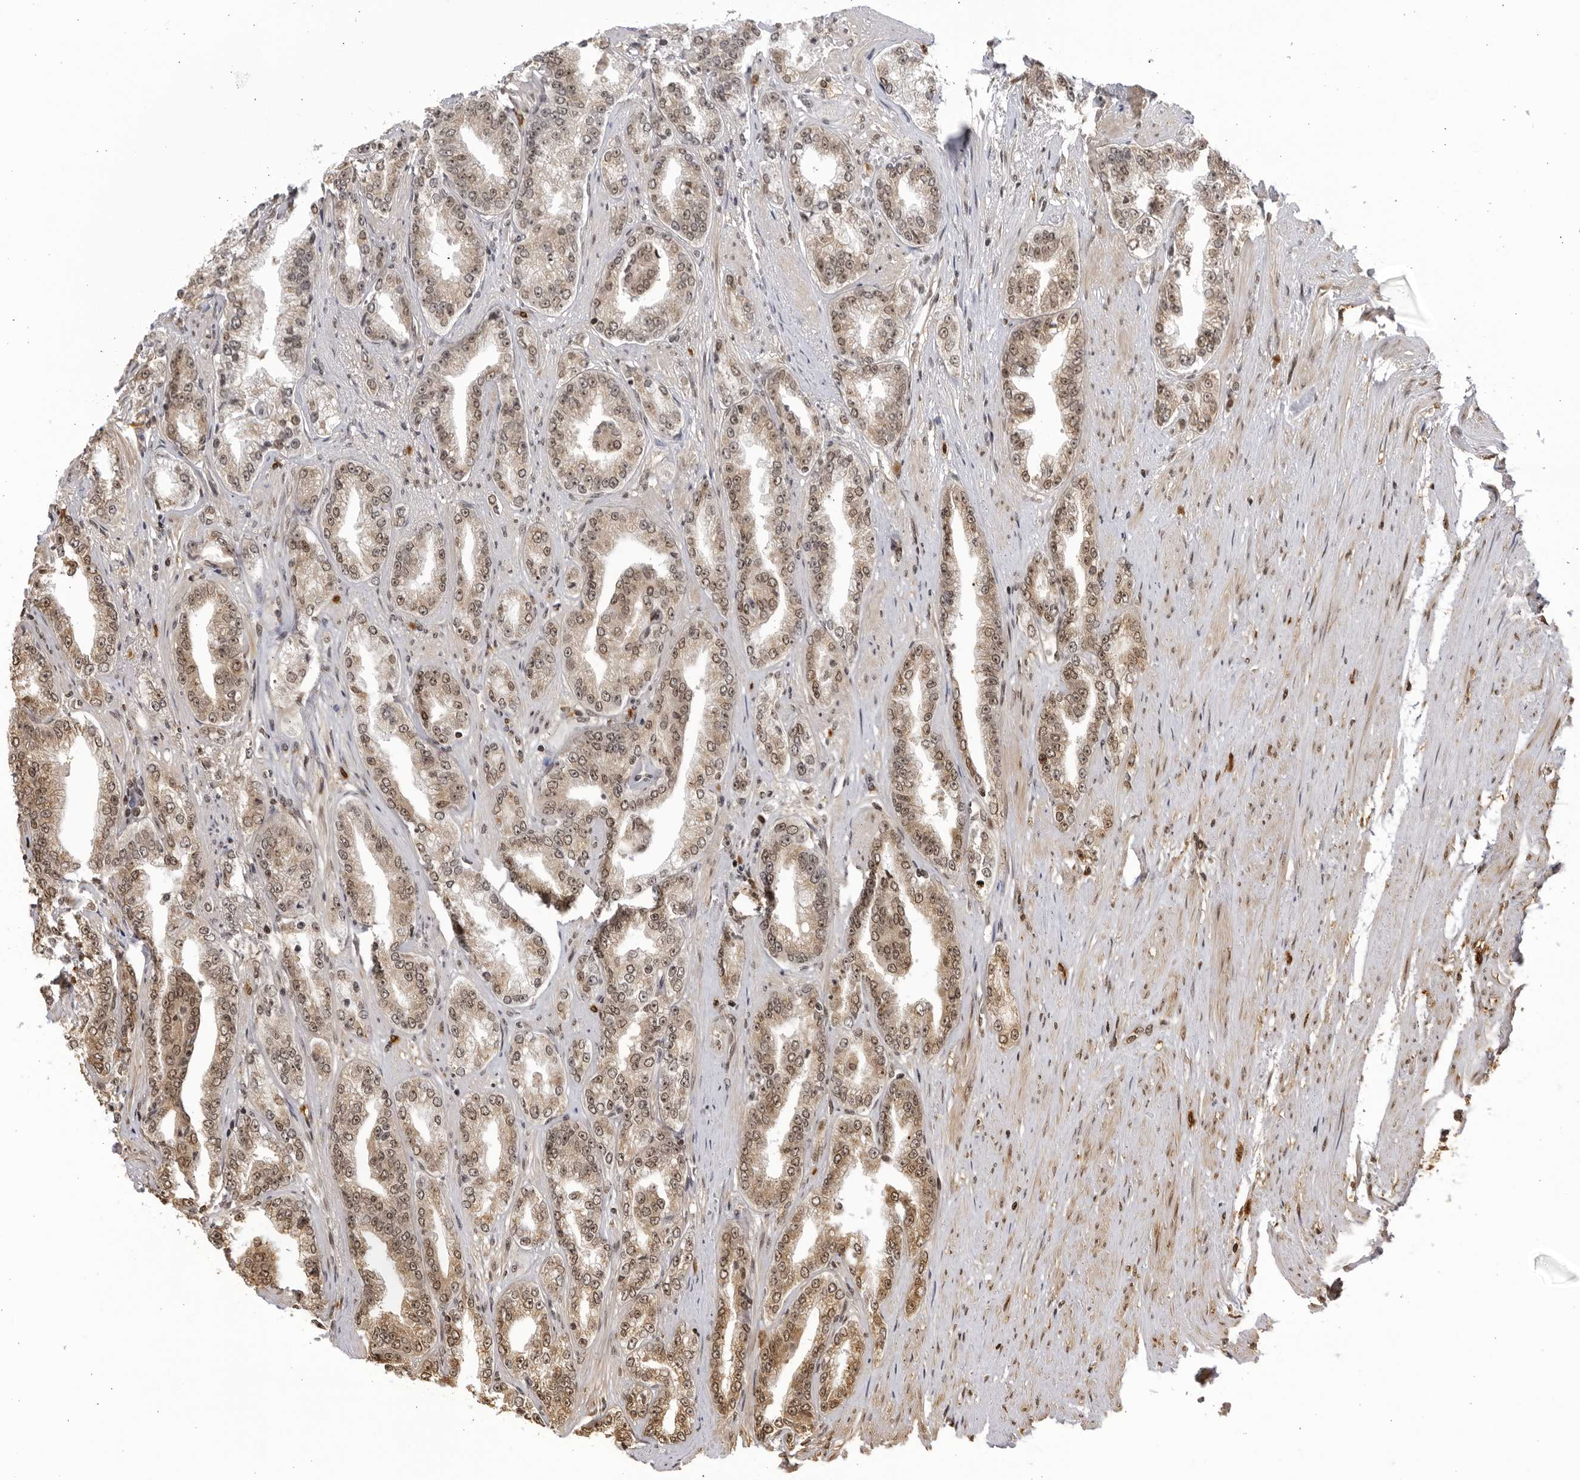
{"staining": {"intensity": "weak", "quantity": "25%-75%", "location": "cytoplasmic/membranous,nuclear"}, "tissue": "prostate cancer", "cell_type": "Tumor cells", "image_type": "cancer", "snomed": [{"axis": "morphology", "description": "Adenocarcinoma, High grade"}, {"axis": "topography", "description": "Prostate"}], "caption": "Immunohistochemistry of human prostate cancer (high-grade adenocarcinoma) exhibits low levels of weak cytoplasmic/membranous and nuclear expression in about 25%-75% of tumor cells.", "gene": "RASGEF1C", "patient": {"sex": "male", "age": 71}}